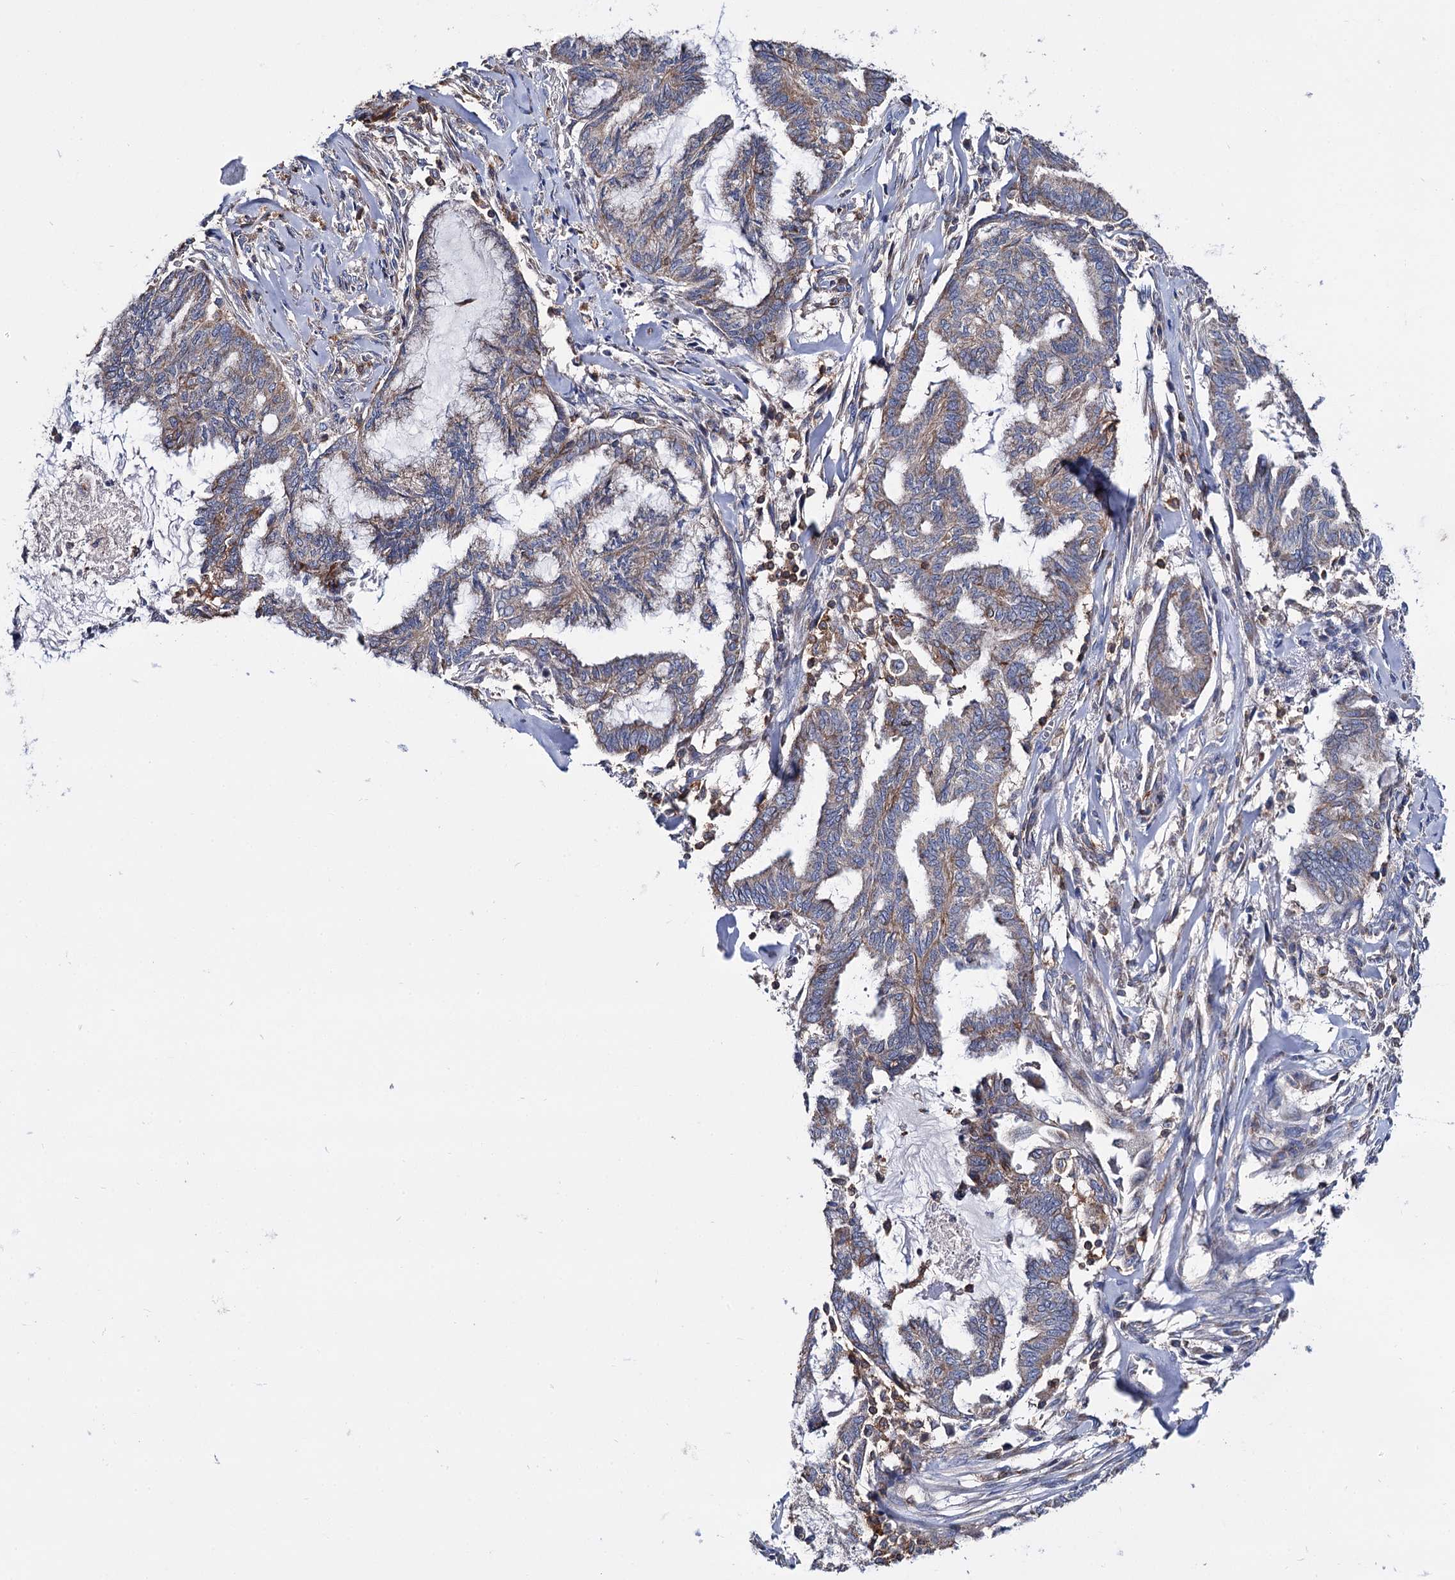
{"staining": {"intensity": "moderate", "quantity": ">75%", "location": "cytoplasmic/membranous"}, "tissue": "endometrial cancer", "cell_type": "Tumor cells", "image_type": "cancer", "snomed": [{"axis": "morphology", "description": "Adenocarcinoma, NOS"}, {"axis": "topography", "description": "Endometrium"}], "caption": "This micrograph exhibits adenocarcinoma (endometrial) stained with IHC to label a protein in brown. The cytoplasmic/membranous of tumor cells show moderate positivity for the protein. Nuclei are counter-stained blue.", "gene": "UBASH3B", "patient": {"sex": "female", "age": 86}}